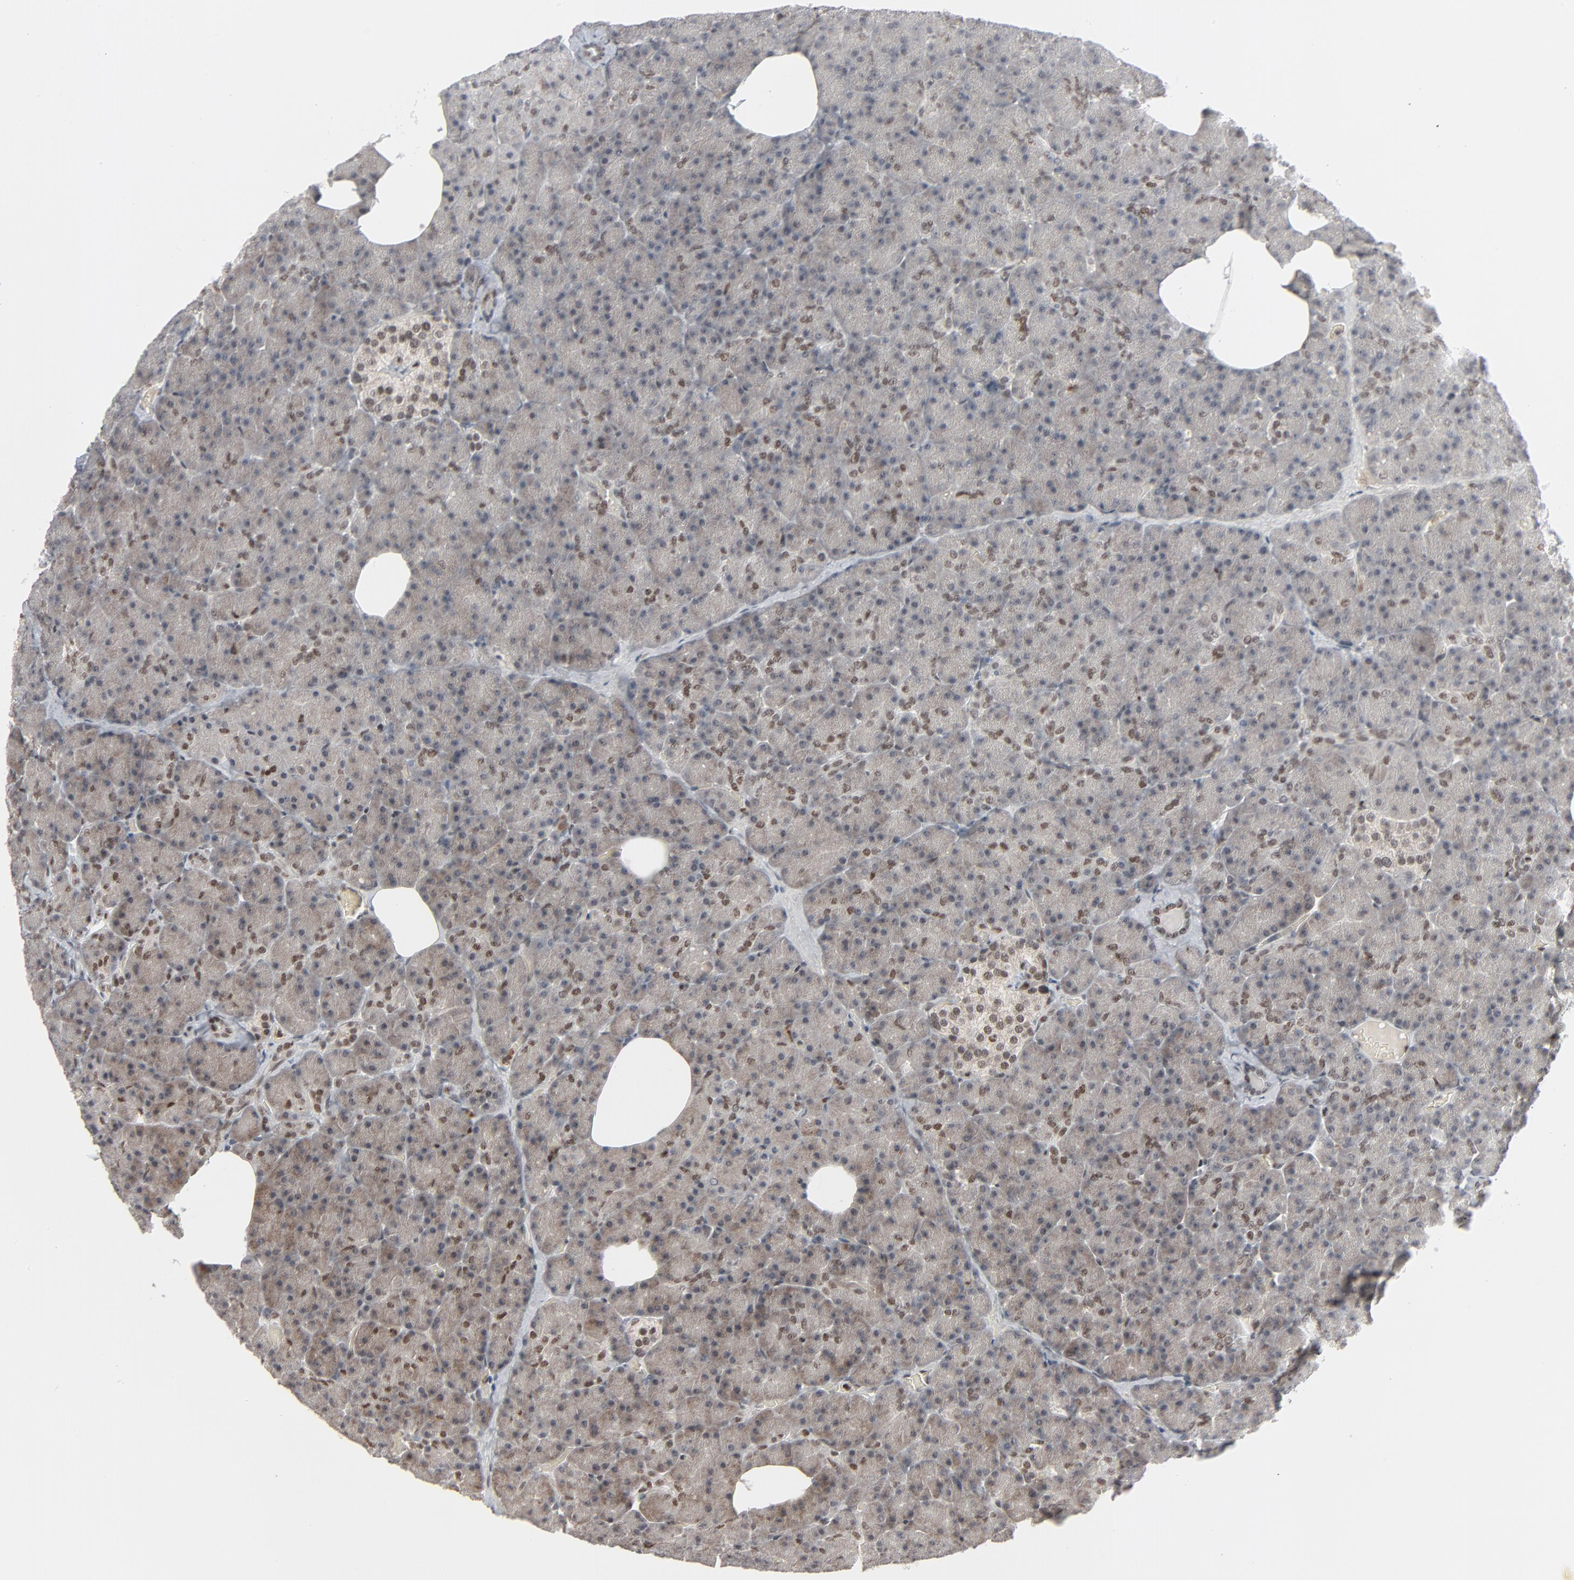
{"staining": {"intensity": "moderate", "quantity": "<25%", "location": "nuclear"}, "tissue": "pancreas", "cell_type": "Exocrine glandular cells", "image_type": "normal", "snomed": [{"axis": "morphology", "description": "Normal tissue, NOS"}, {"axis": "topography", "description": "Pancreas"}], "caption": "Human pancreas stained for a protein (brown) exhibits moderate nuclear positive expression in about <25% of exocrine glandular cells.", "gene": "CUX1", "patient": {"sex": "female", "age": 35}}